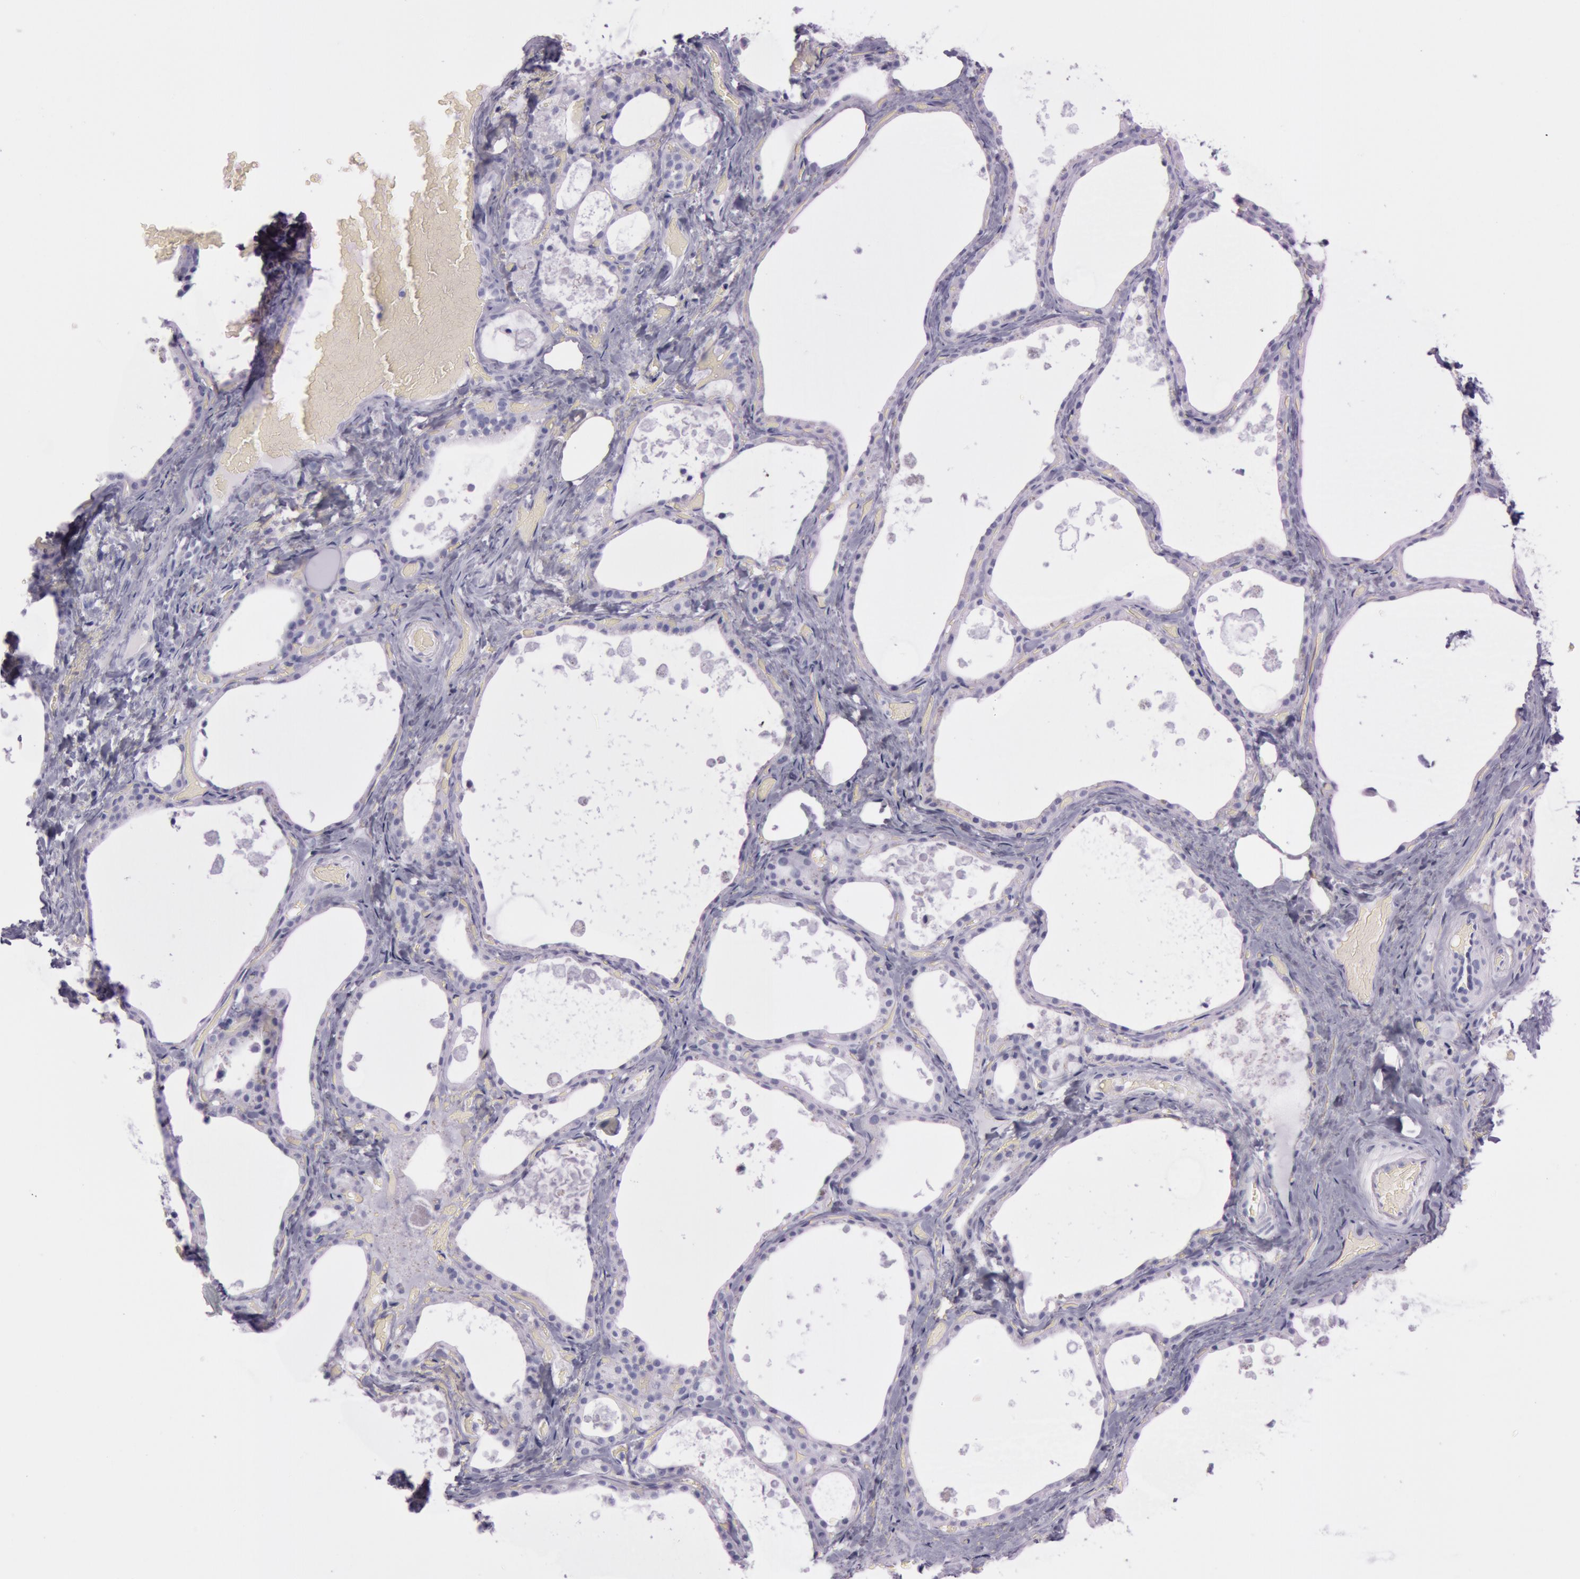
{"staining": {"intensity": "negative", "quantity": "none", "location": "none"}, "tissue": "thyroid gland", "cell_type": "Glandular cells", "image_type": "normal", "snomed": [{"axis": "morphology", "description": "Normal tissue, NOS"}, {"axis": "topography", "description": "Thyroid gland"}], "caption": "A photomicrograph of human thyroid gland is negative for staining in glandular cells. (DAB (3,3'-diaminobenzidine) immunohistochemistry (IHC) visualized using brightfield microscopy, high magnification).", "gene": "S100A7", "patient": {"sex": "male", "age": 61}}